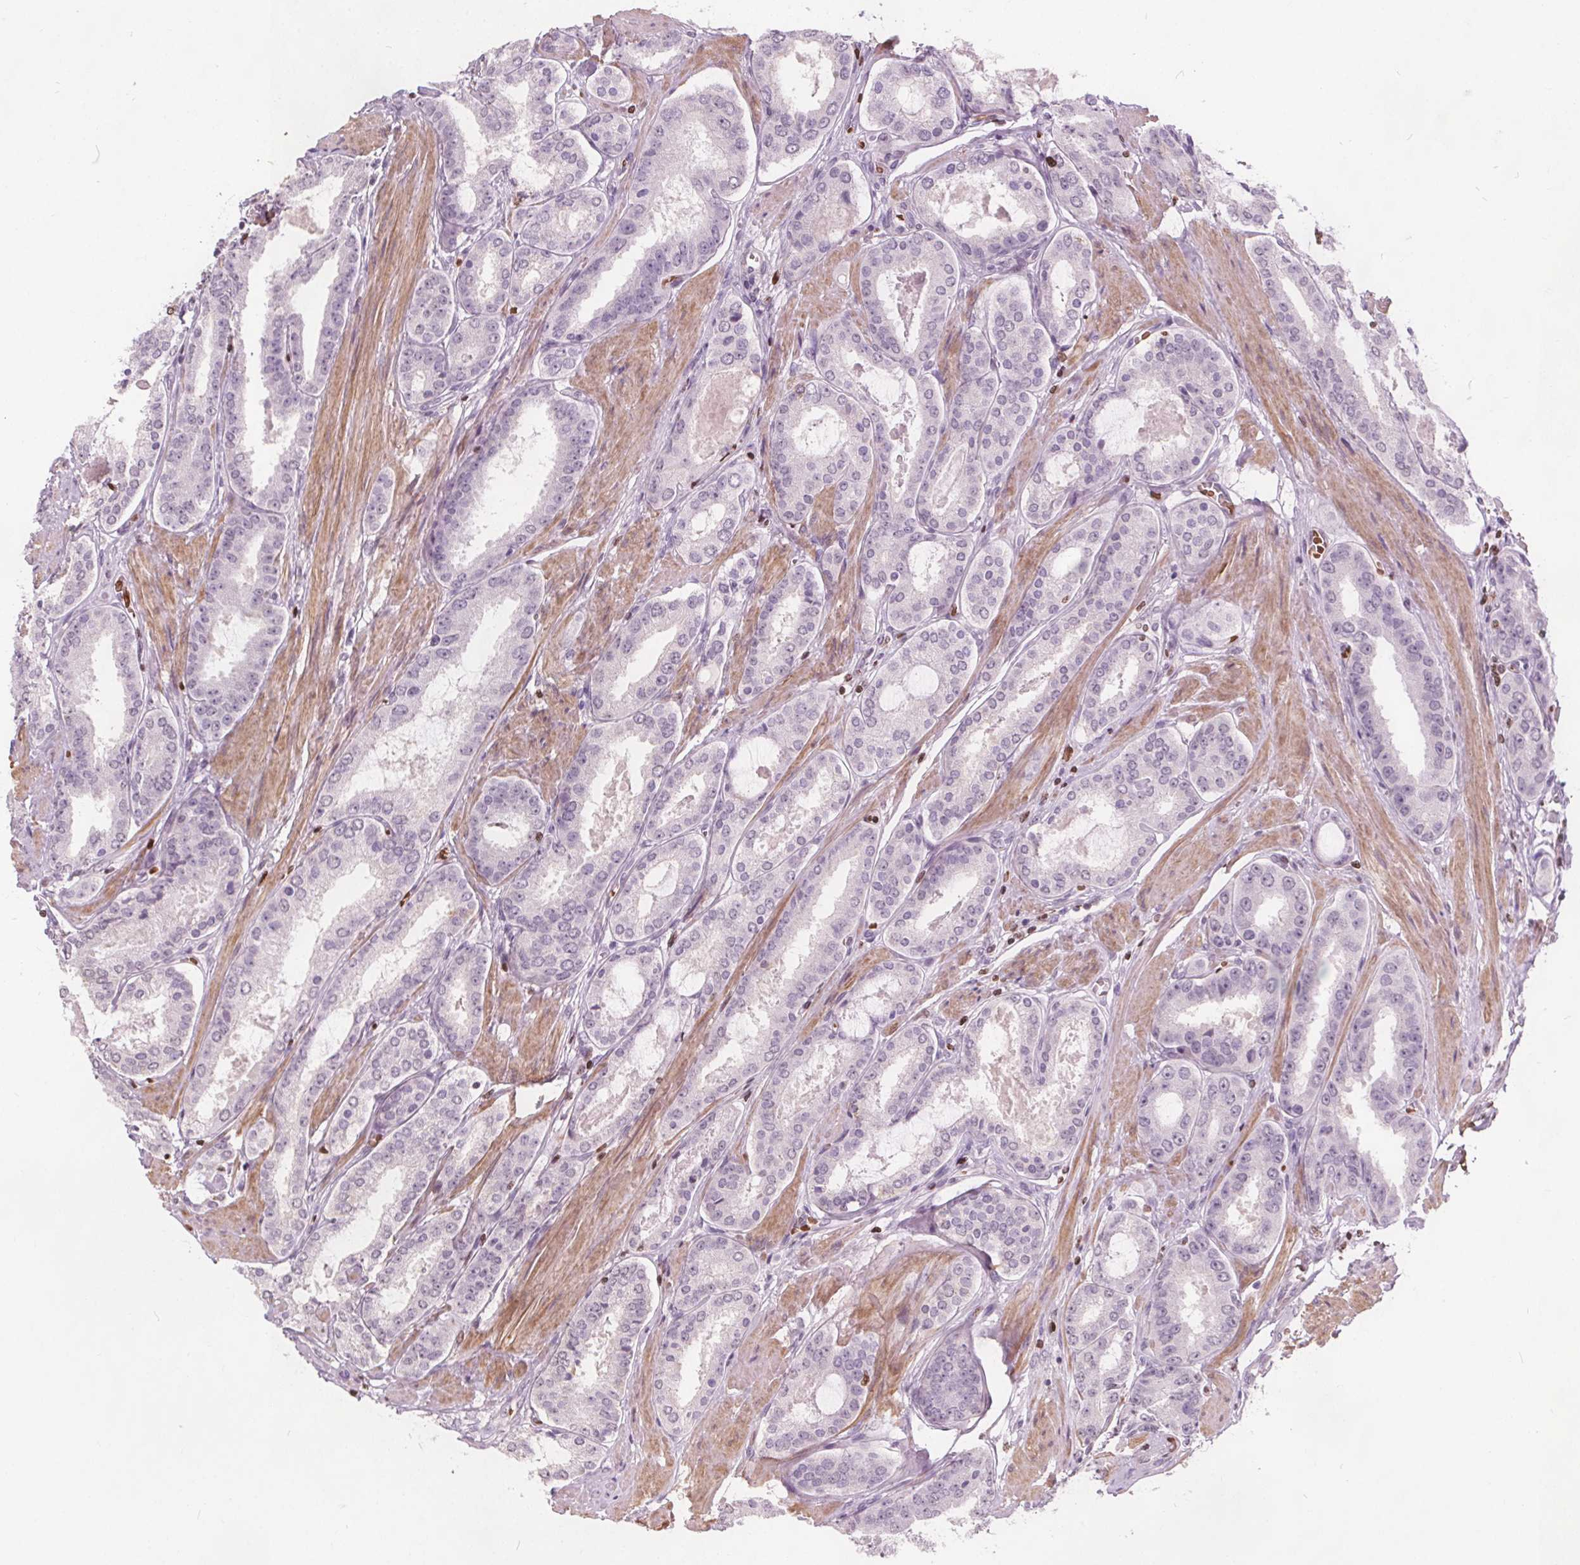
{"staining": {"intensity": "negative", "quantity": "none", "location": "none"}, "tissue": "prostate cancer", "cell_type": "Tumor cells", "image_type": "cancer", "snomed": [{"axis": "morphology", "description": "Adenocarcinoma, High grade"}, {"axis": "topography", "description": "Prostate"}], "caption": "IHC micrograph of neoplastic tissue: human high-grade adenocarcinoma (prostate) stained with DAB shows no significant protein staining in tumor cells.", "gene": "ISLR2", "patient": {"sex": "male", "age": 63}}